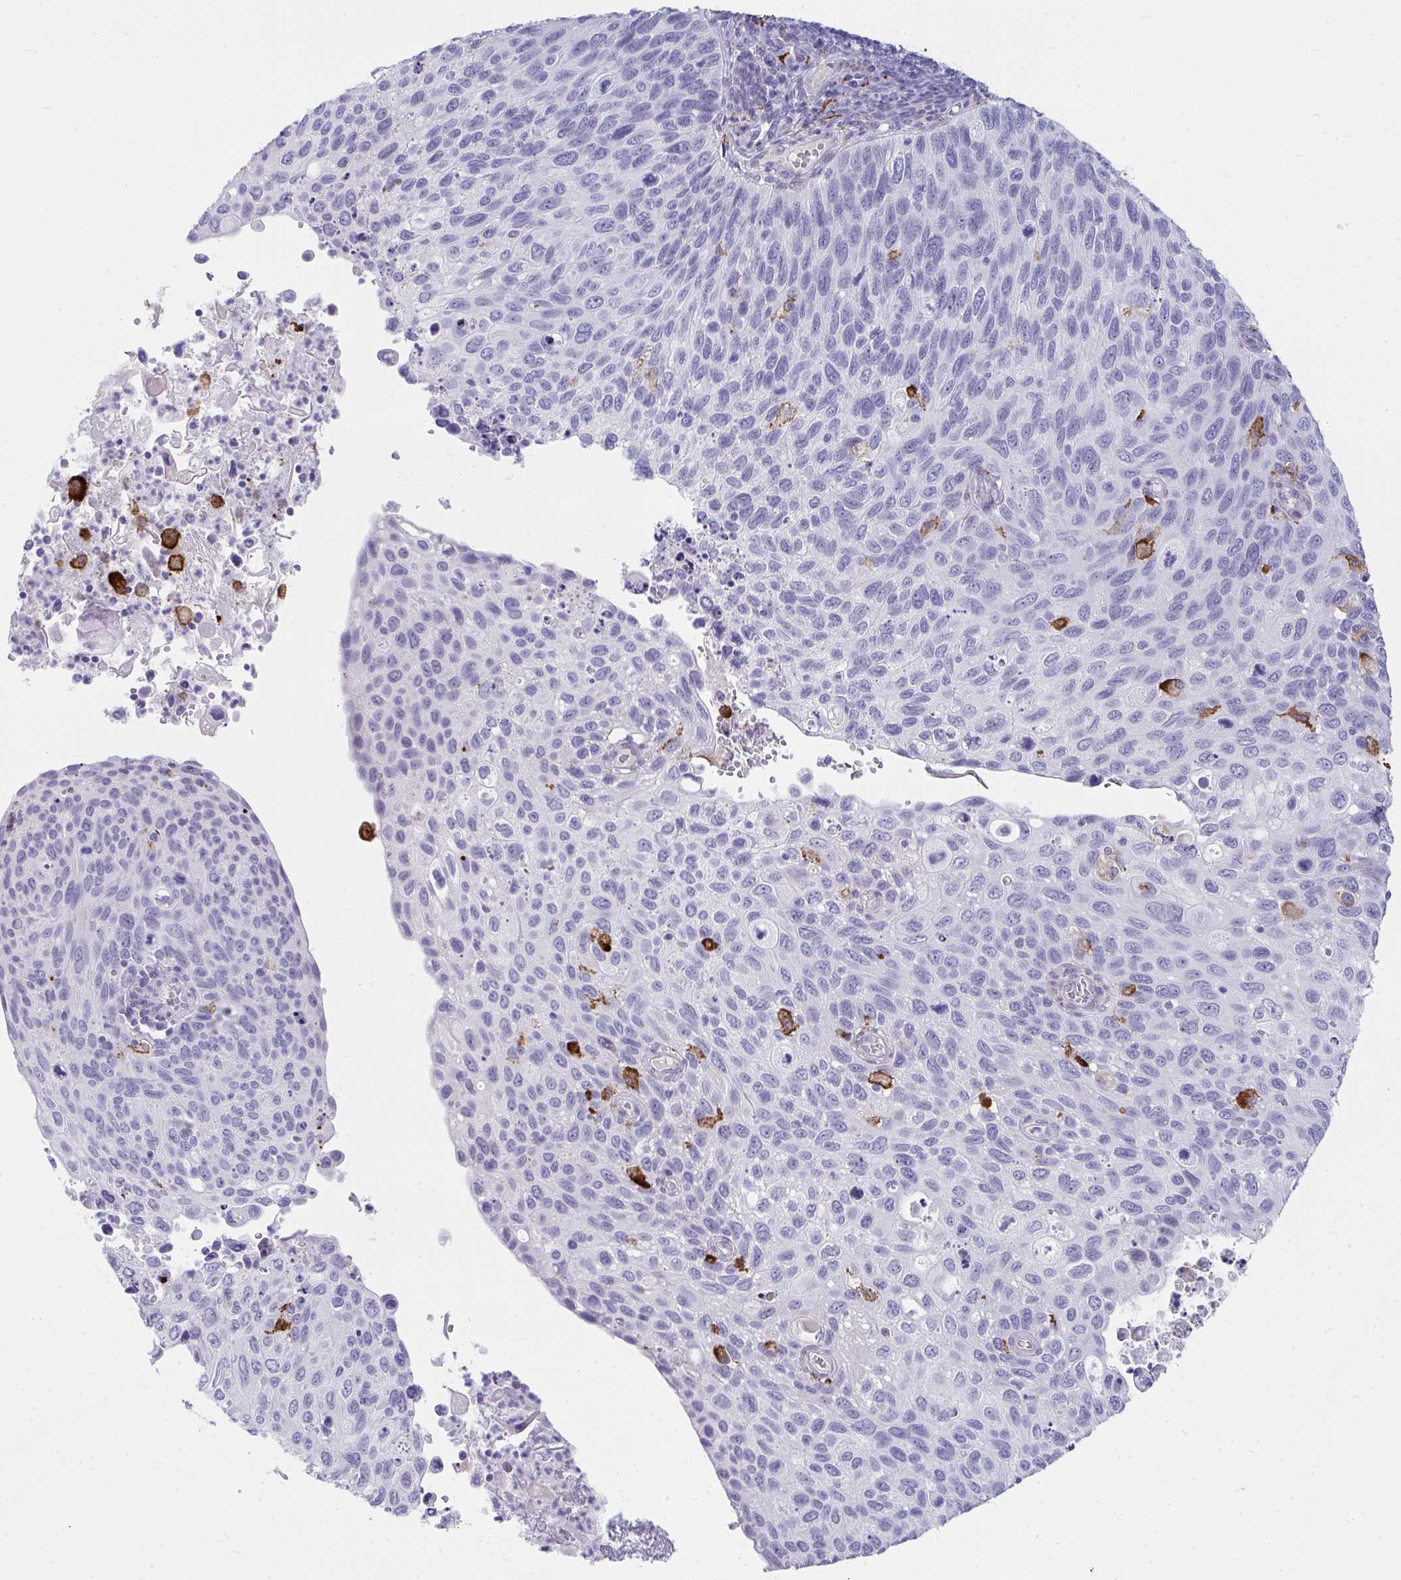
{"staining": {"intensity": "negative", "quantity": "none", "location": "none"}, "tissue": "cervical cancer", "cell_type": "Tumor cells", "image_type": "cancer", "snomed": [{"axis": "morphology", "description": "Squamous cell carcinoma, NOS"}, {"axis": "topography", "description": "Cervix"}], "caption": "Immunohistochemical staining of squamous cell carcinoma (cervical) reveals no significant expression in tumor cells.", "gene": "CD163", "patient": {"sex": "female", "age": 70}}